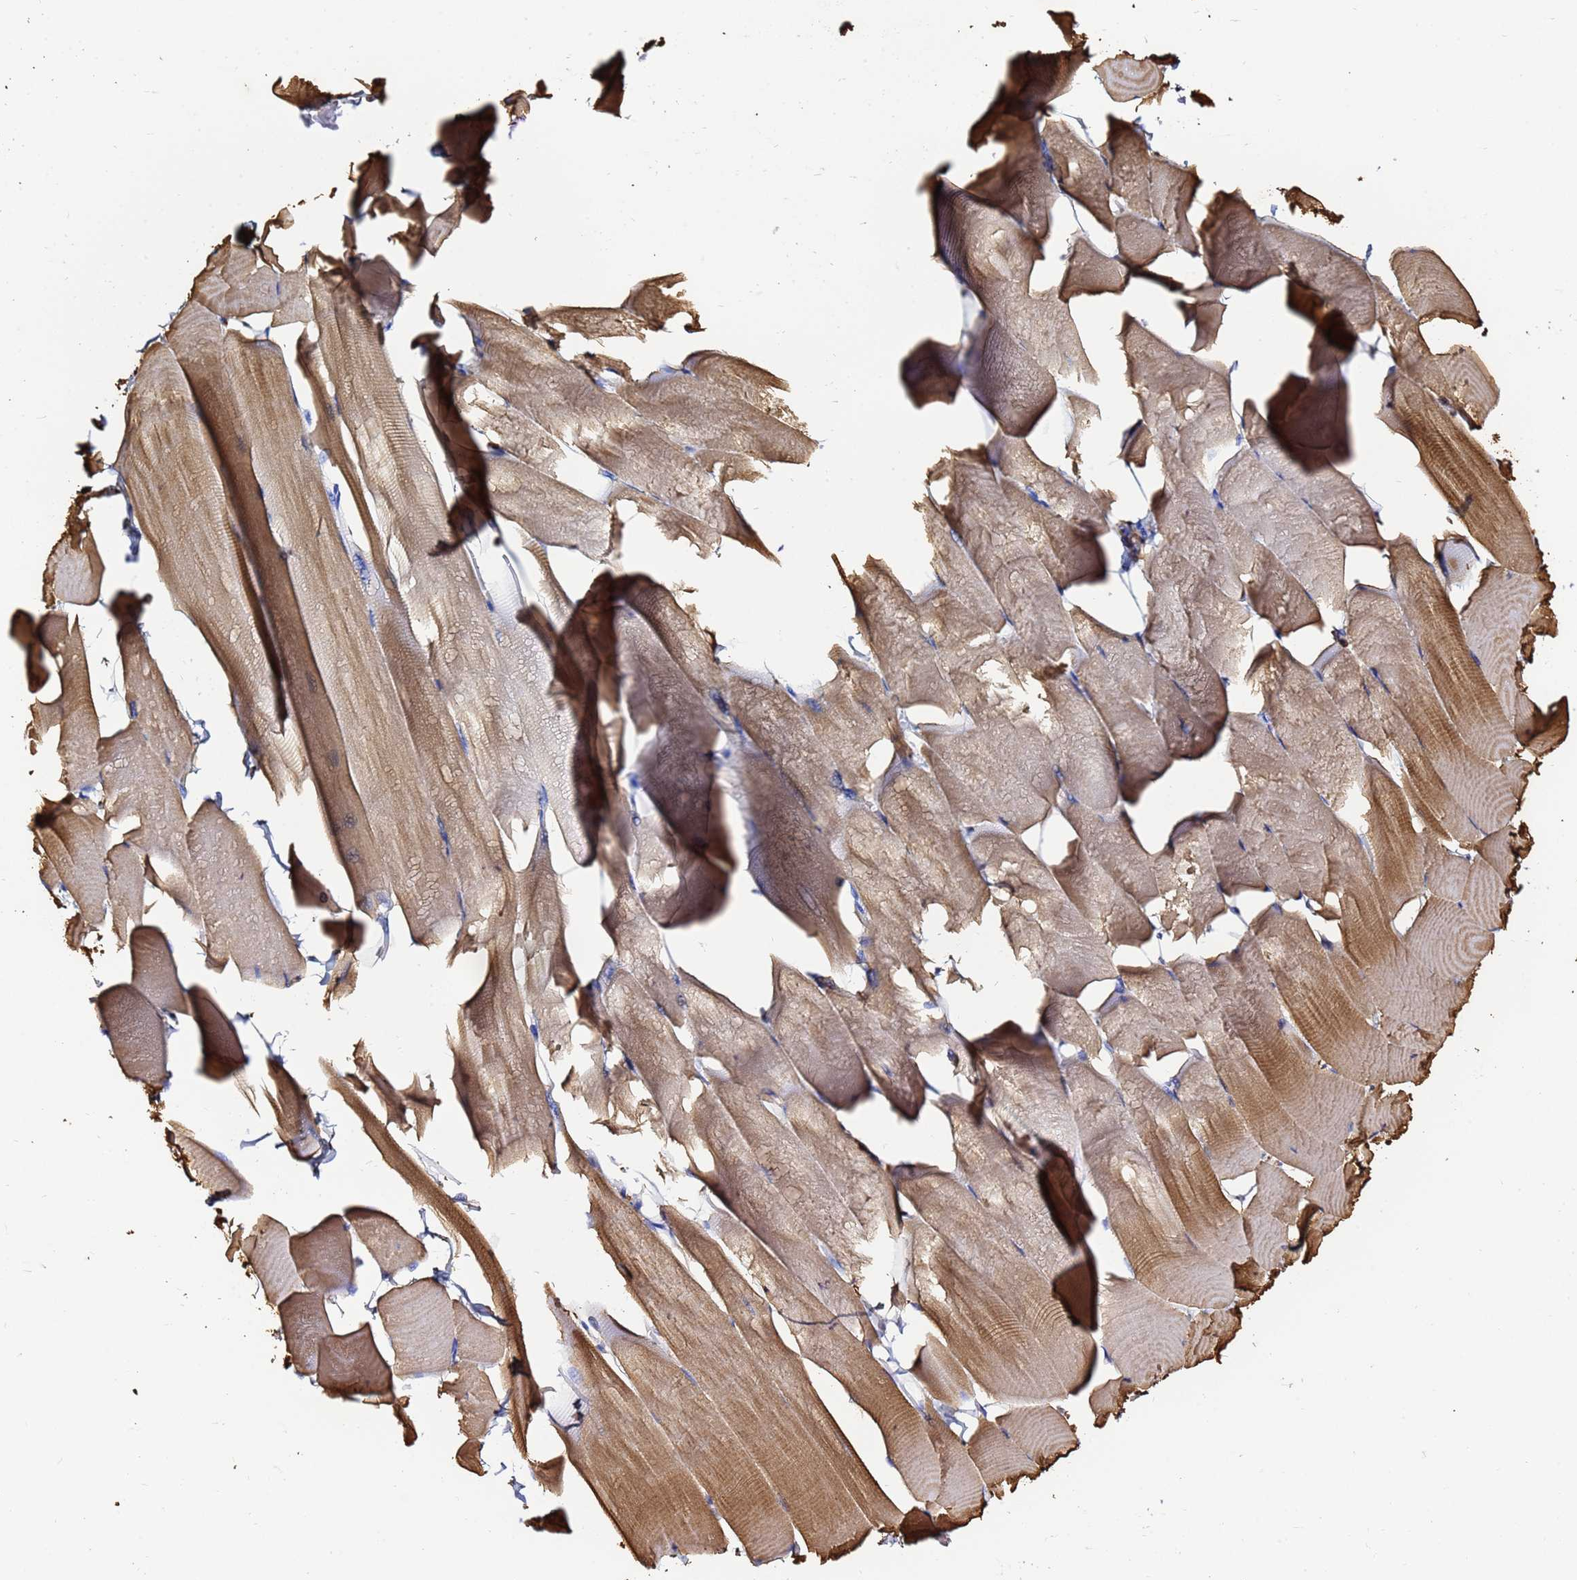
{"staining": {"intensity": "moderate", "quantity": "25%-75%", "location": "cytoplasmic/membranous"}, "tissue": "skeletal muscle", "cell_type": "Myocytes", "image_type": "normal", "snomed": [{"axis": "morphology", "description": "Normal tissue, NOS"}, {"axis": "topography", "description": "Skeletal muscle"}], "caption": "This photomicrograph reveals immunohistochemistry staining of normal skeletal muscle, with medium moderate cytoplasmic/membranous expression in about 25%-75% of myocytes.", "gene": "ACTA1", "patient": {"sex": "male", "age": 25}}